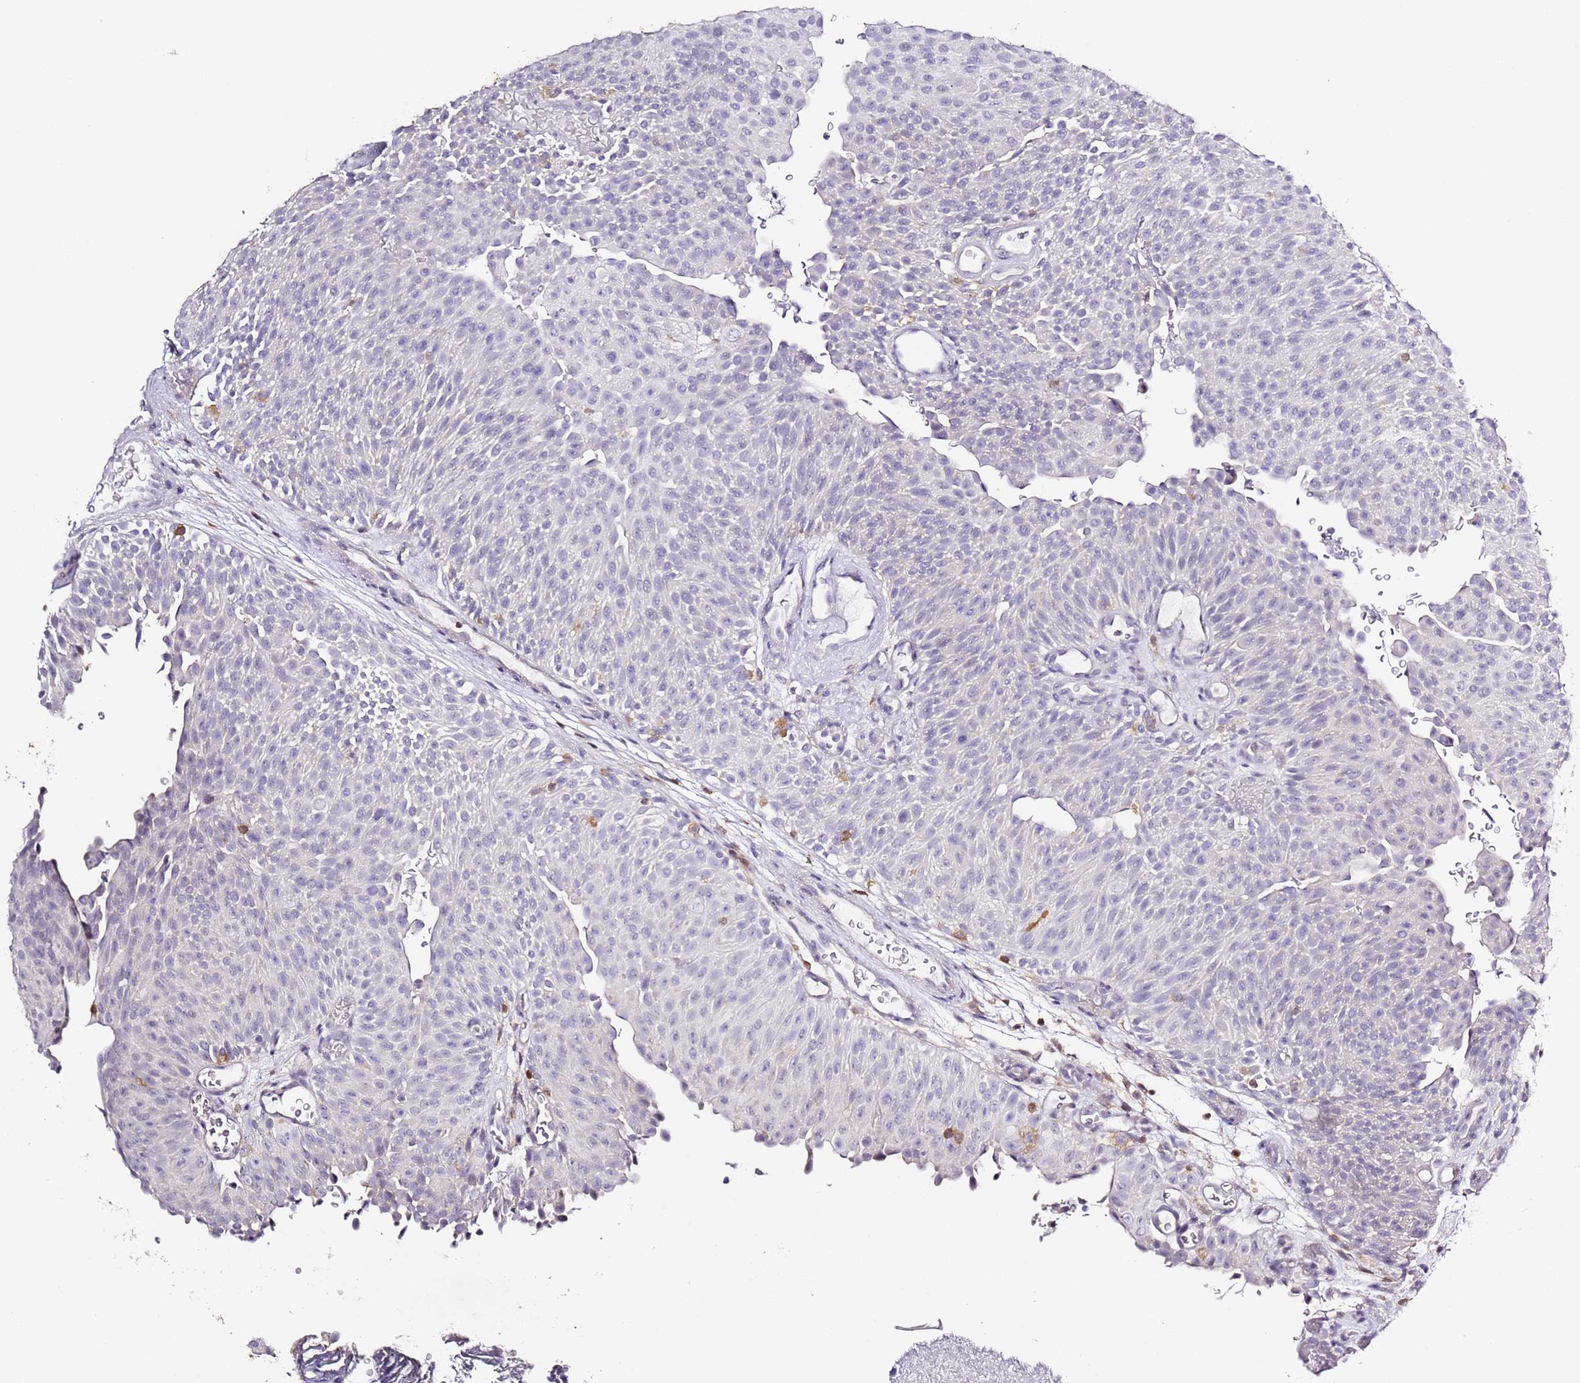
{"staining": {"intensity": "negative", "quantity": "none", "location": "none"}, "tissue": "urothelial cancer", "cell_type": "Tumor cells", "image_type": "cancer", "snomed": [{"axis": "morphology", "description": "Urothelial carcinoma, Low grade"}, {"axis": "topography", "description": "Urinary bladder"}], "caption": "High magnification brightfield microscopy of urothelial cancer stained with DAB (brown) and counterstained with hematoxylin (blue): tumor cells show no significant staining. (DAB (3,3'-diaminobenzidine) immunohistochemistry, high magnification).", "gene": "LPXN", "patient": {"sex": "male", "age": 78}}